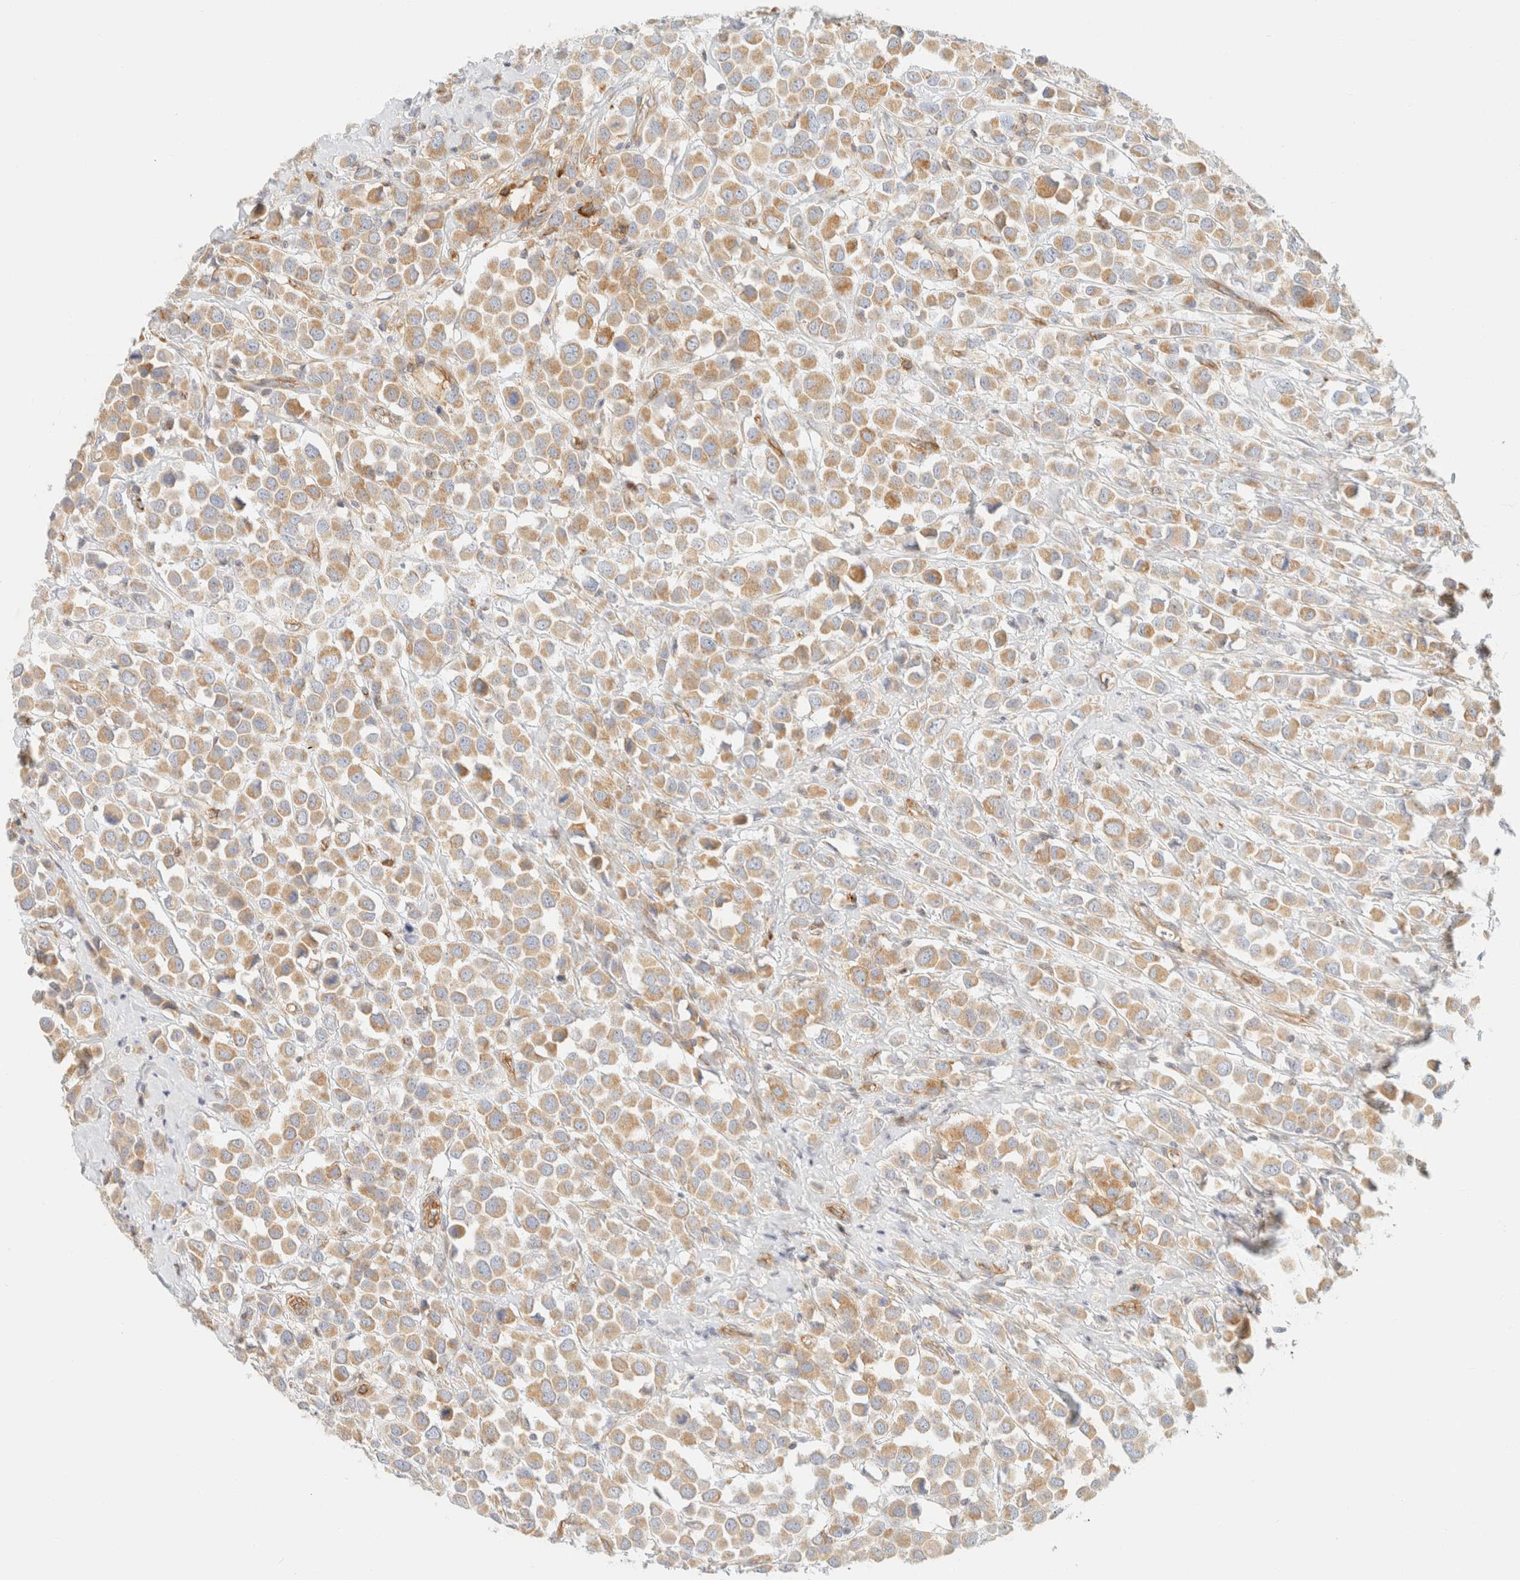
{"staining": {"intensity": "moderate", "quantity": ">75%", "location": "cytoplasmic/membranous"}, "tissue": "breast cancer", "cell_type": "Tumor cells", "image_type": "cancer", "snomed": [{"axis": "morphology", "description": "Duct carcinoma"}, {"axis": "topography", "description": "Breast"}], "caption": "Immunohistochemical staining of breast invasive ductal carcinoma shows medium levels of moderate cytoplasmic/membranous expression in approximately >75% of tumor cells. The staining was performed using DAB to visualize the protein expression in brown, while the nuclei were stained in blue with hematoxylin (Magnification: 20x).", "gene": "MRM3", "patient": {"sex": "female", "age": 61}}